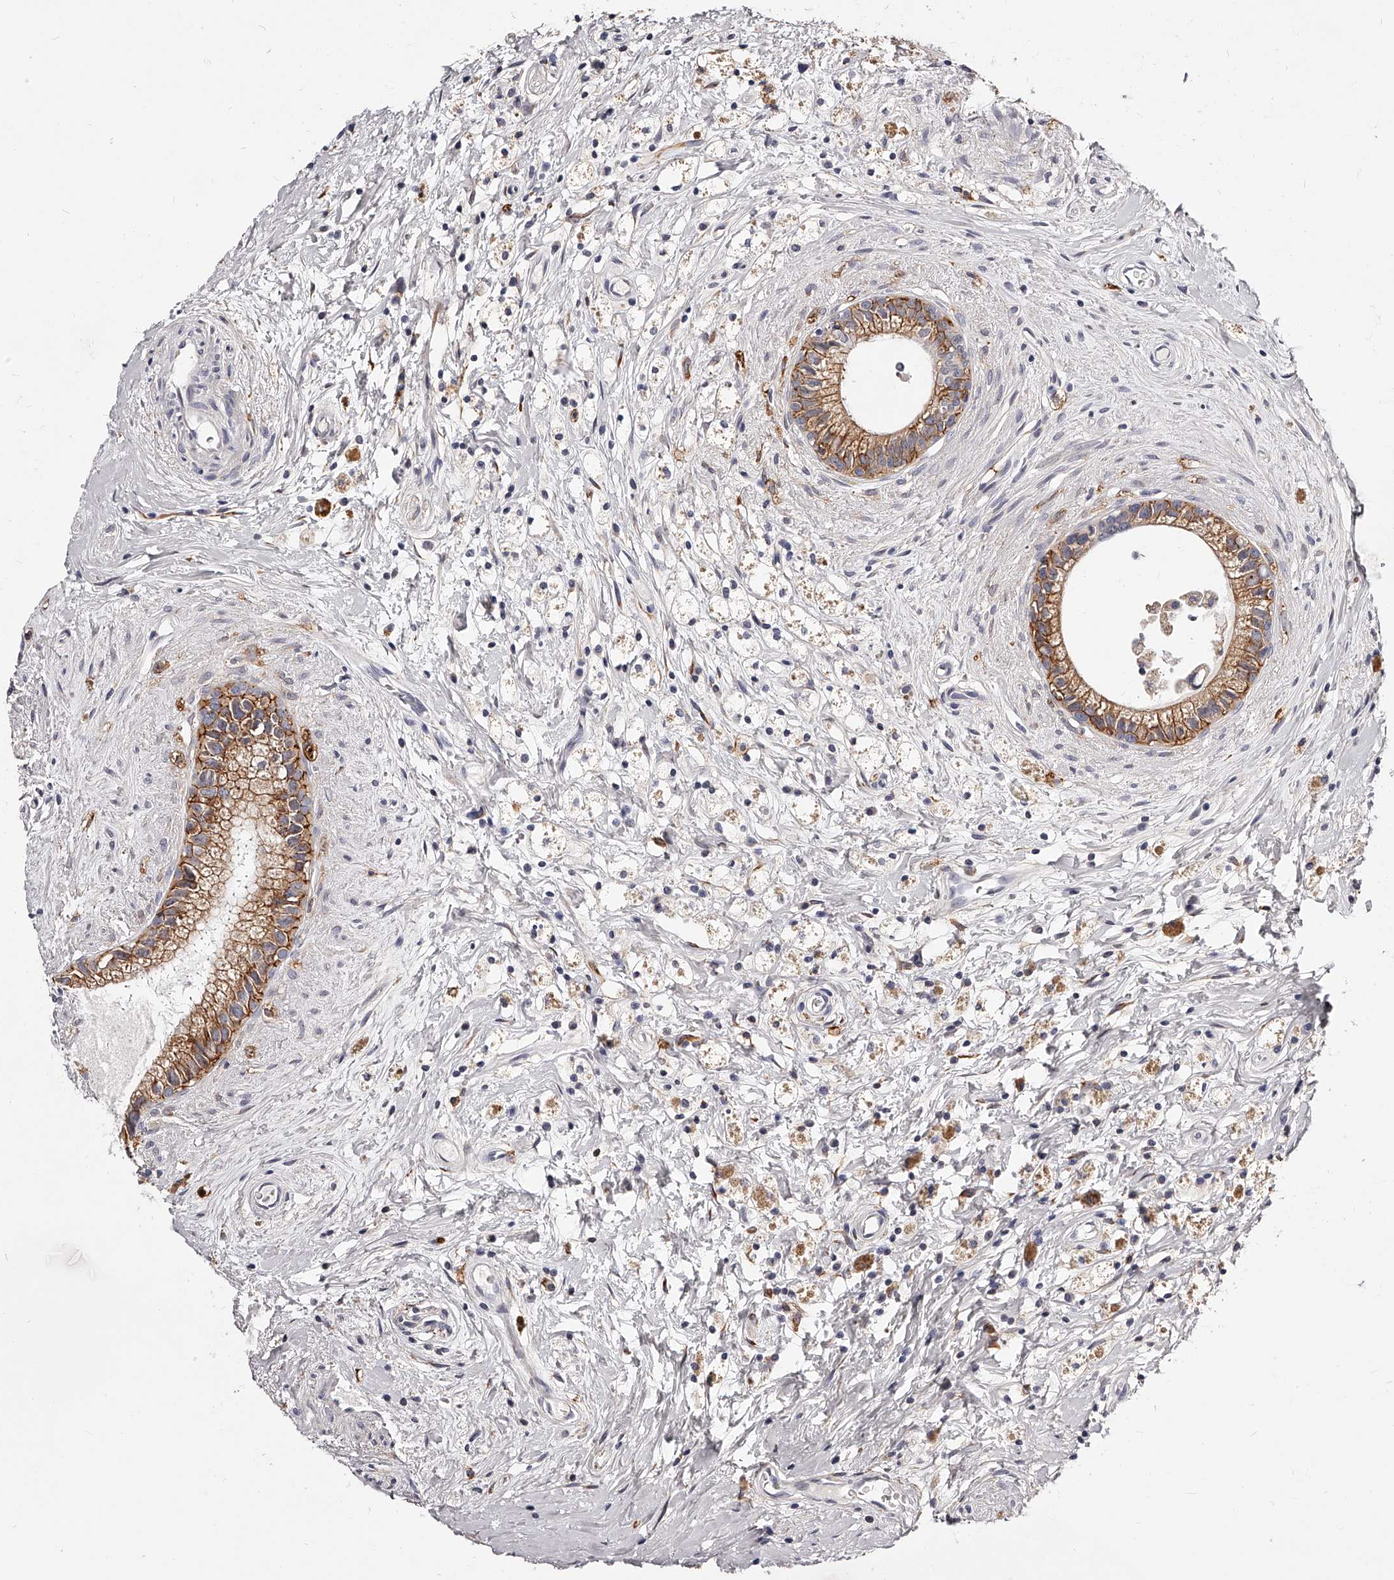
{"staining": {"intensity": "moderate", "quantity": ">75%", "location": "cytoplasmic/membranous"}, "tissue": "epididymis", "cell_type": "Glandular cells", "image_type": "normal", "snomed": [{"axis": "morphology", "description": "Normal tissue, NOS"}, {"axis": "topography", "description": "Epididymis"}], "caption": "Benign epididymis exhibits moderate cytoplasmic/membranous positivity in about >75% of glandular cells, visualized by immunohistochemistry. The staining was performed using DAB (3,3'-diaminobenzidine), with brown indicating positive protein expression. Nuclei are stained blue with hematoxylin.", "gene": "CD82", "patient": {"sex": "male", "age": 80}}